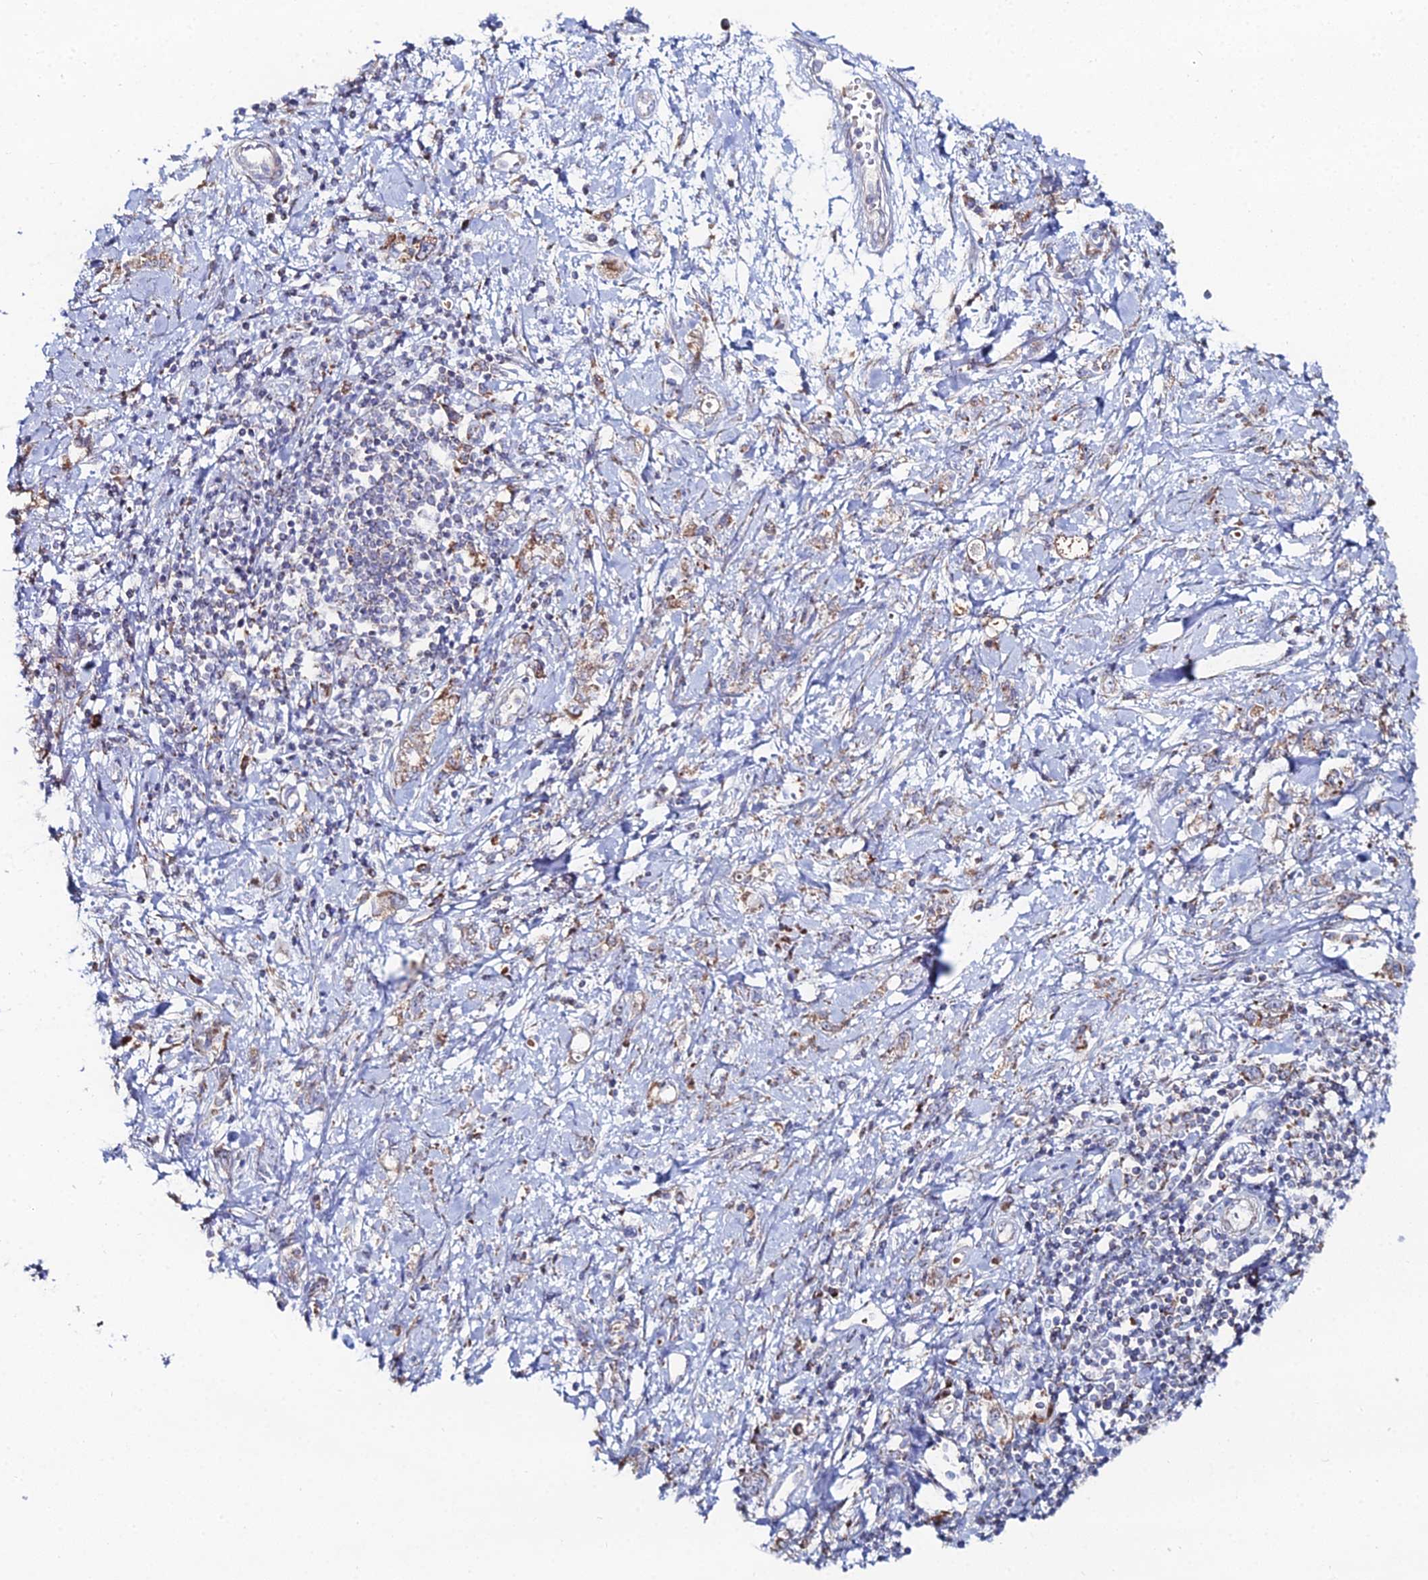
{"staining": {"intensity": "moderate", "quantity": "25%-75%", "location": "cytoplasmic/membranous"}, "tissue": "stomach cancer", "cell_type": "Tumor cells", "image_type": "cancer", "snomed": [{"axis": "morphology", "description": "Adenocarcinoma, NOS"}, {"axis": "topography", "description": "Stomach"}], "caption": "Immunohistochemistry photomicrograph of neoplastic tissue: stomach adenocarcinoma stained using IHC reveals medium levels of moderate protein expression localized specifically in the cytoplasmic/membranous of tumor cells, appearing as a cytoplasmic/membranous brown color.", "gene": "MPC1", "patient": {"sex": "female", "age": 76}}